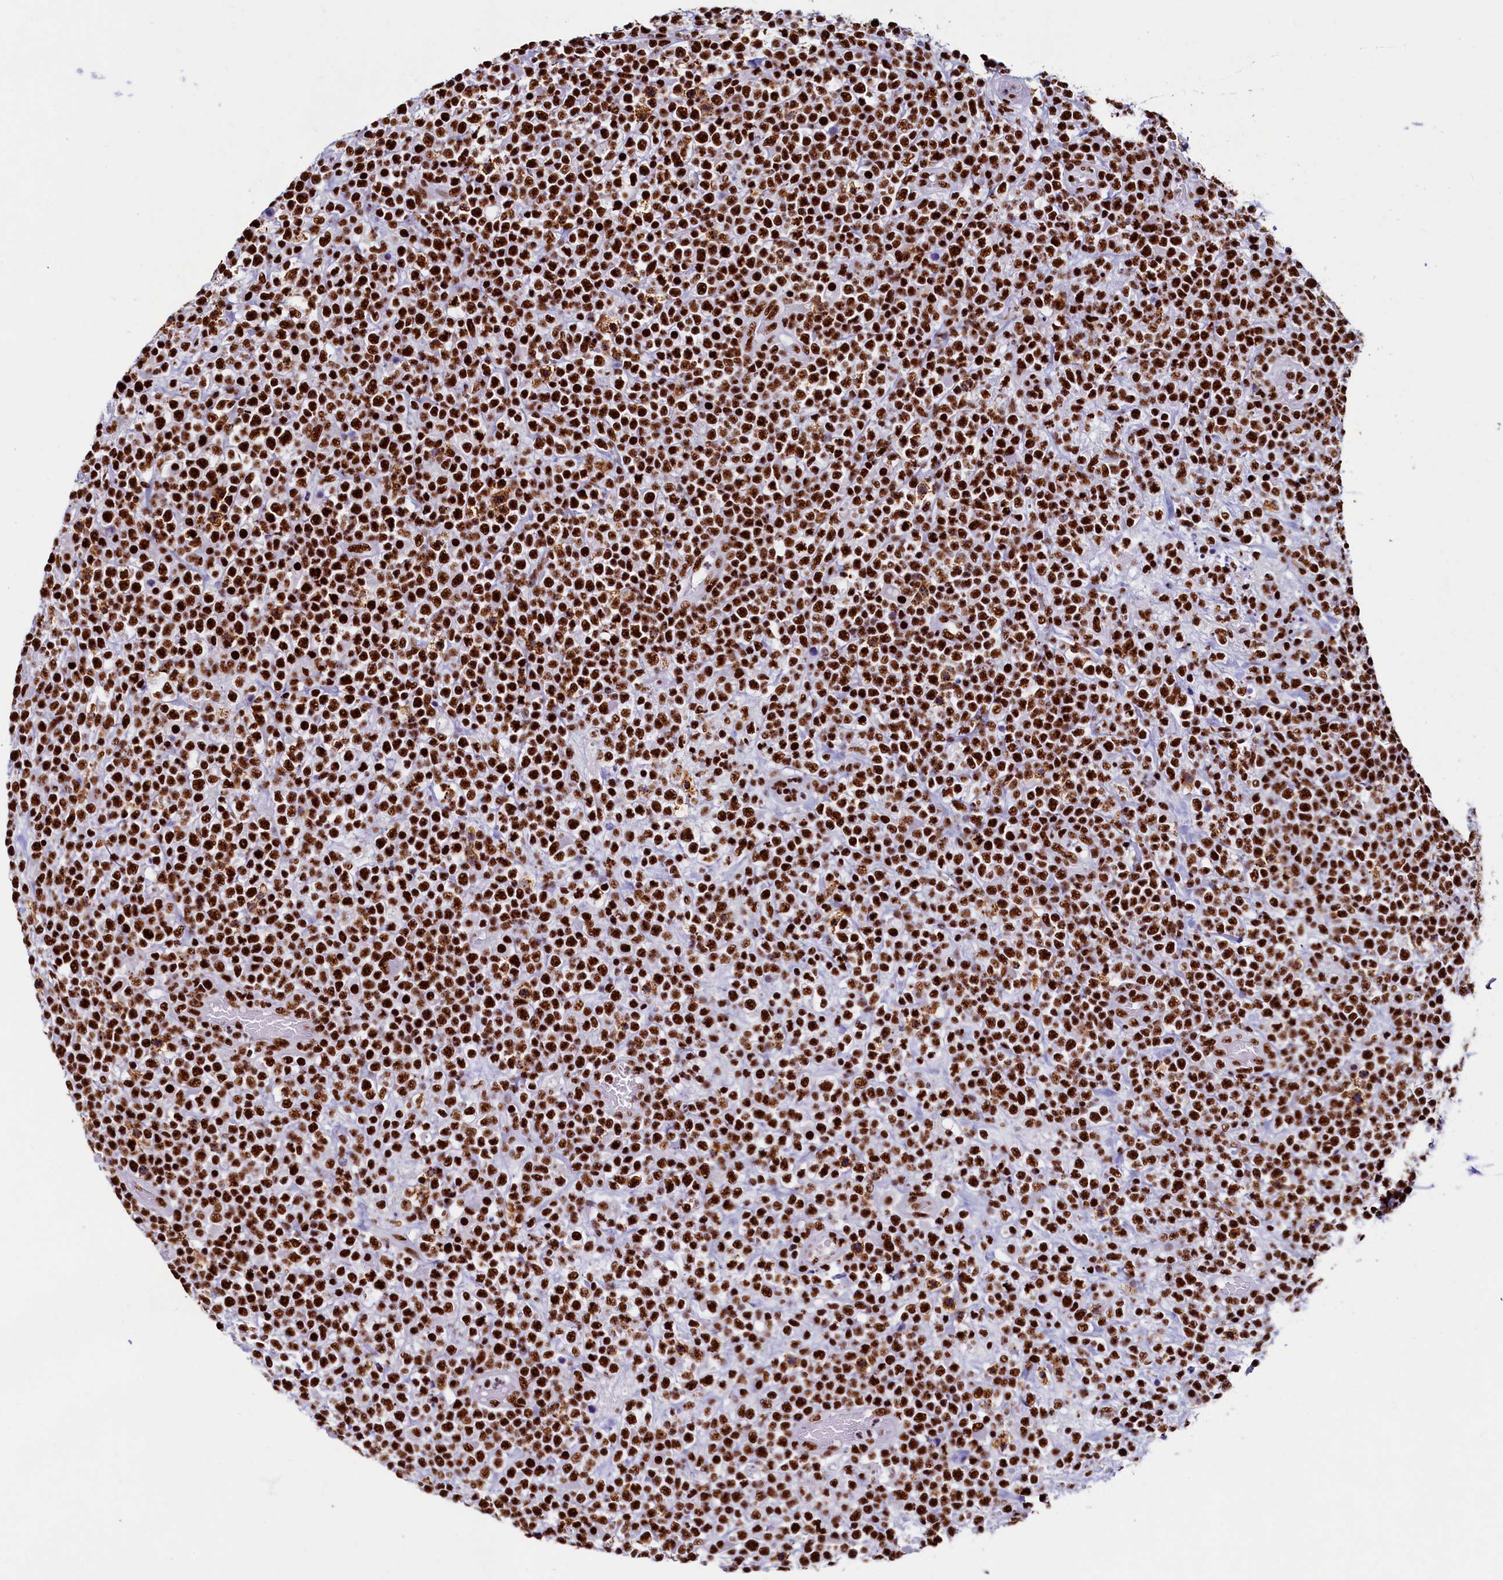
{"staining": {"intensity": "strong", "quantity": ">75%", "location": "nuclear"}, "tissue": "lymphoma", "cell_type": "Tumor cells", "image_type": "cancer", "snomed": [{"axis": "morphology", "description": "Malignant lymphoma, non-Hodgkin's type, High grade"}, {"axis": "topography", "description": "Colon"}], "caption": "Protein staining shows strong nuclear expression in about >75% of tumor cells in malignant lymphoma, non-Hodgkin's type (high-grade). The protein of interest is shown in brown color, while the nuclei are stained blue.", "gene": "SRRM2", "patient": {"sex": "female", "age": 53}}